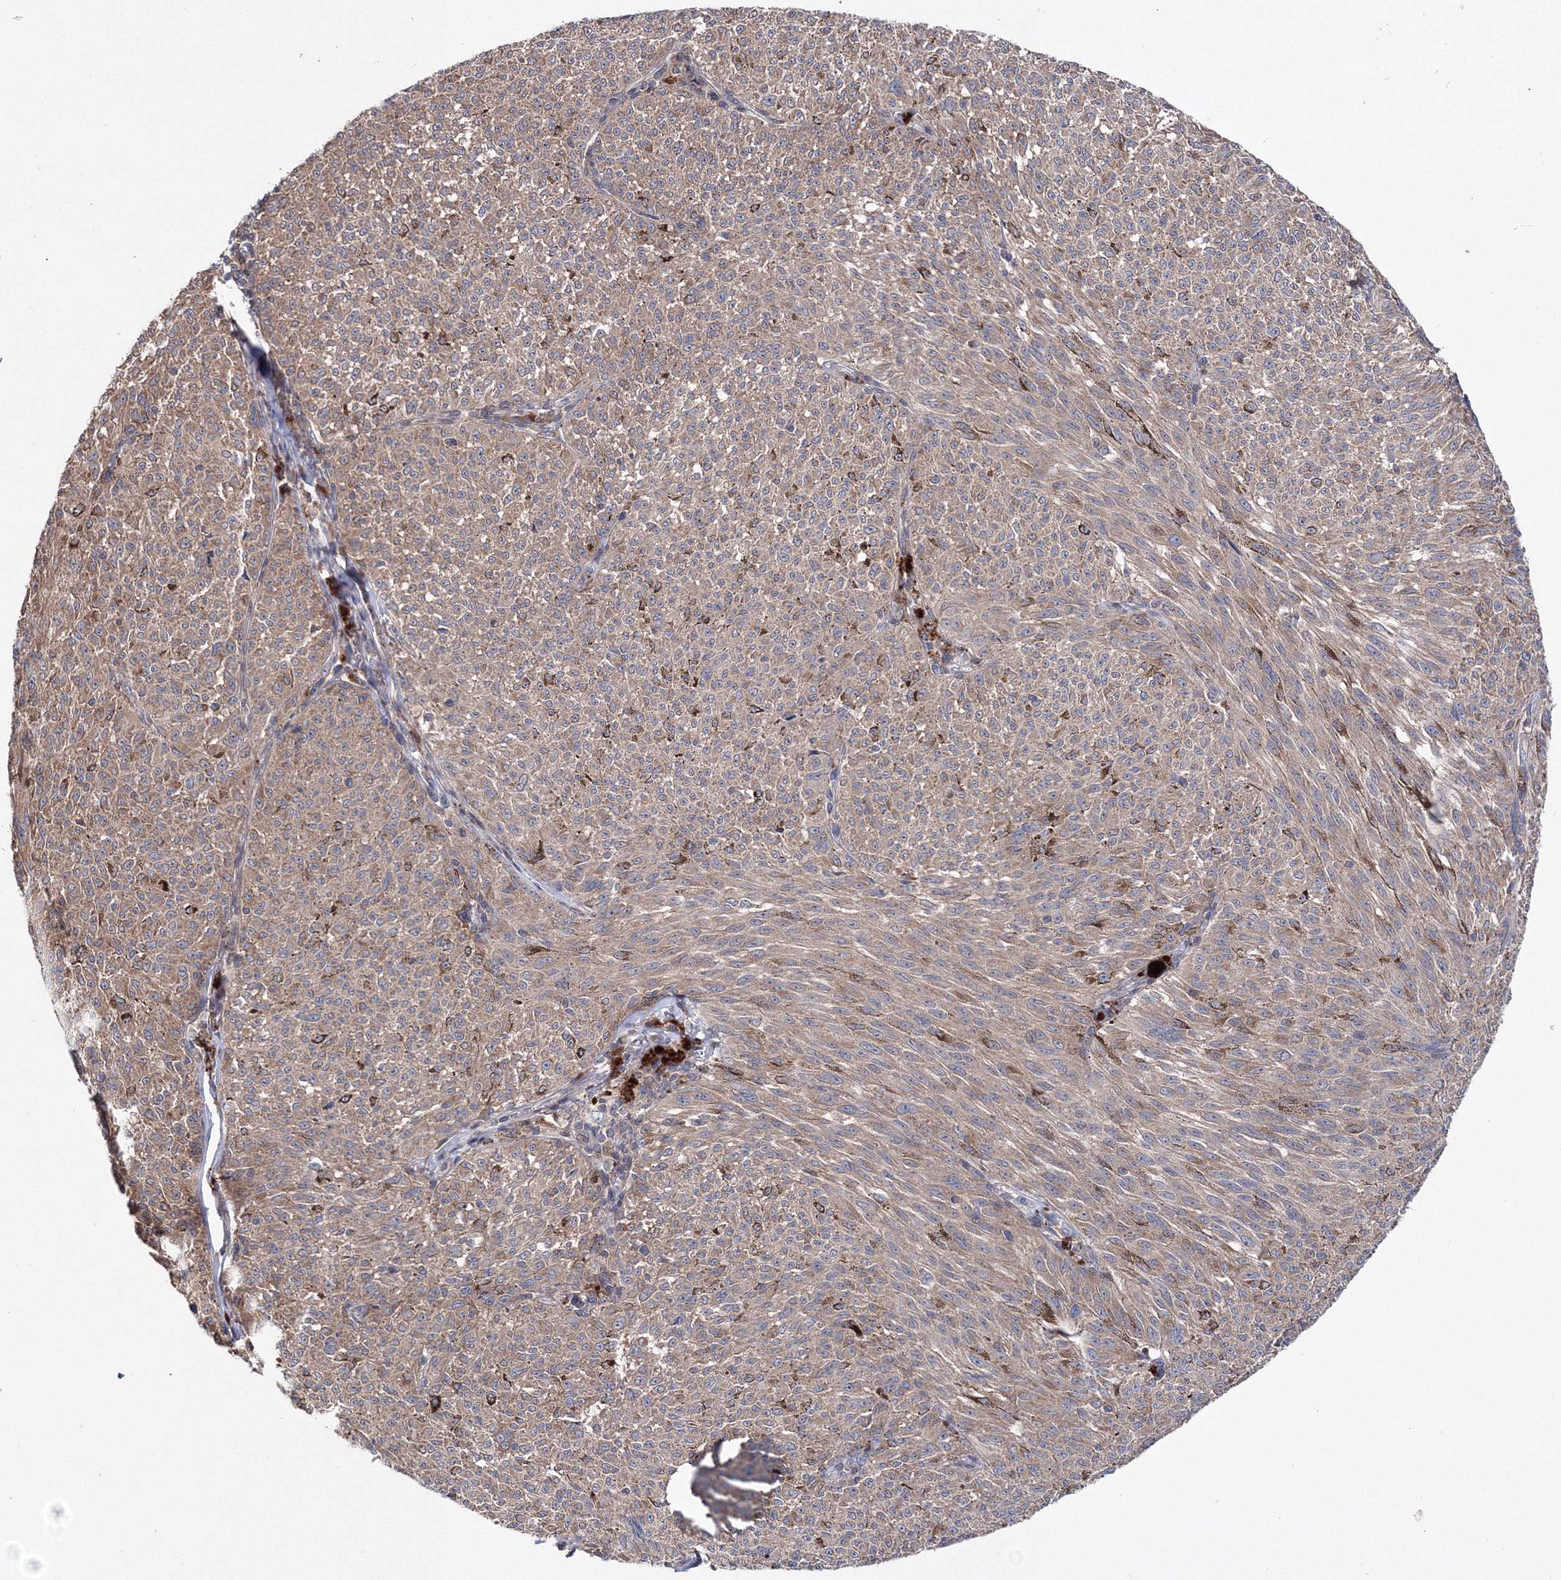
{"staining": {"intensity": "weak", "quantity": "25%-75%", "location": "cytoplasmic/membranous"}, "tissue": "melanoma", "cell_type": "Tumor cells", "image_type": "cancer", "snomed": [{"axis": "morphology", "description": "Malignant melanoma, NOS"}, {"axis": "topography", "description": "Skin"}], "caption": "Tumor cells show weak cytoplasmic/membranous positivity in about 25%-75% of cells in melanoma. Immunohistochemistry (ihc) stains the protein in brown and the nuclei are stained blue.", "gene": "PPP2R2B", "patient": {"sex": "female", "age": 72}}